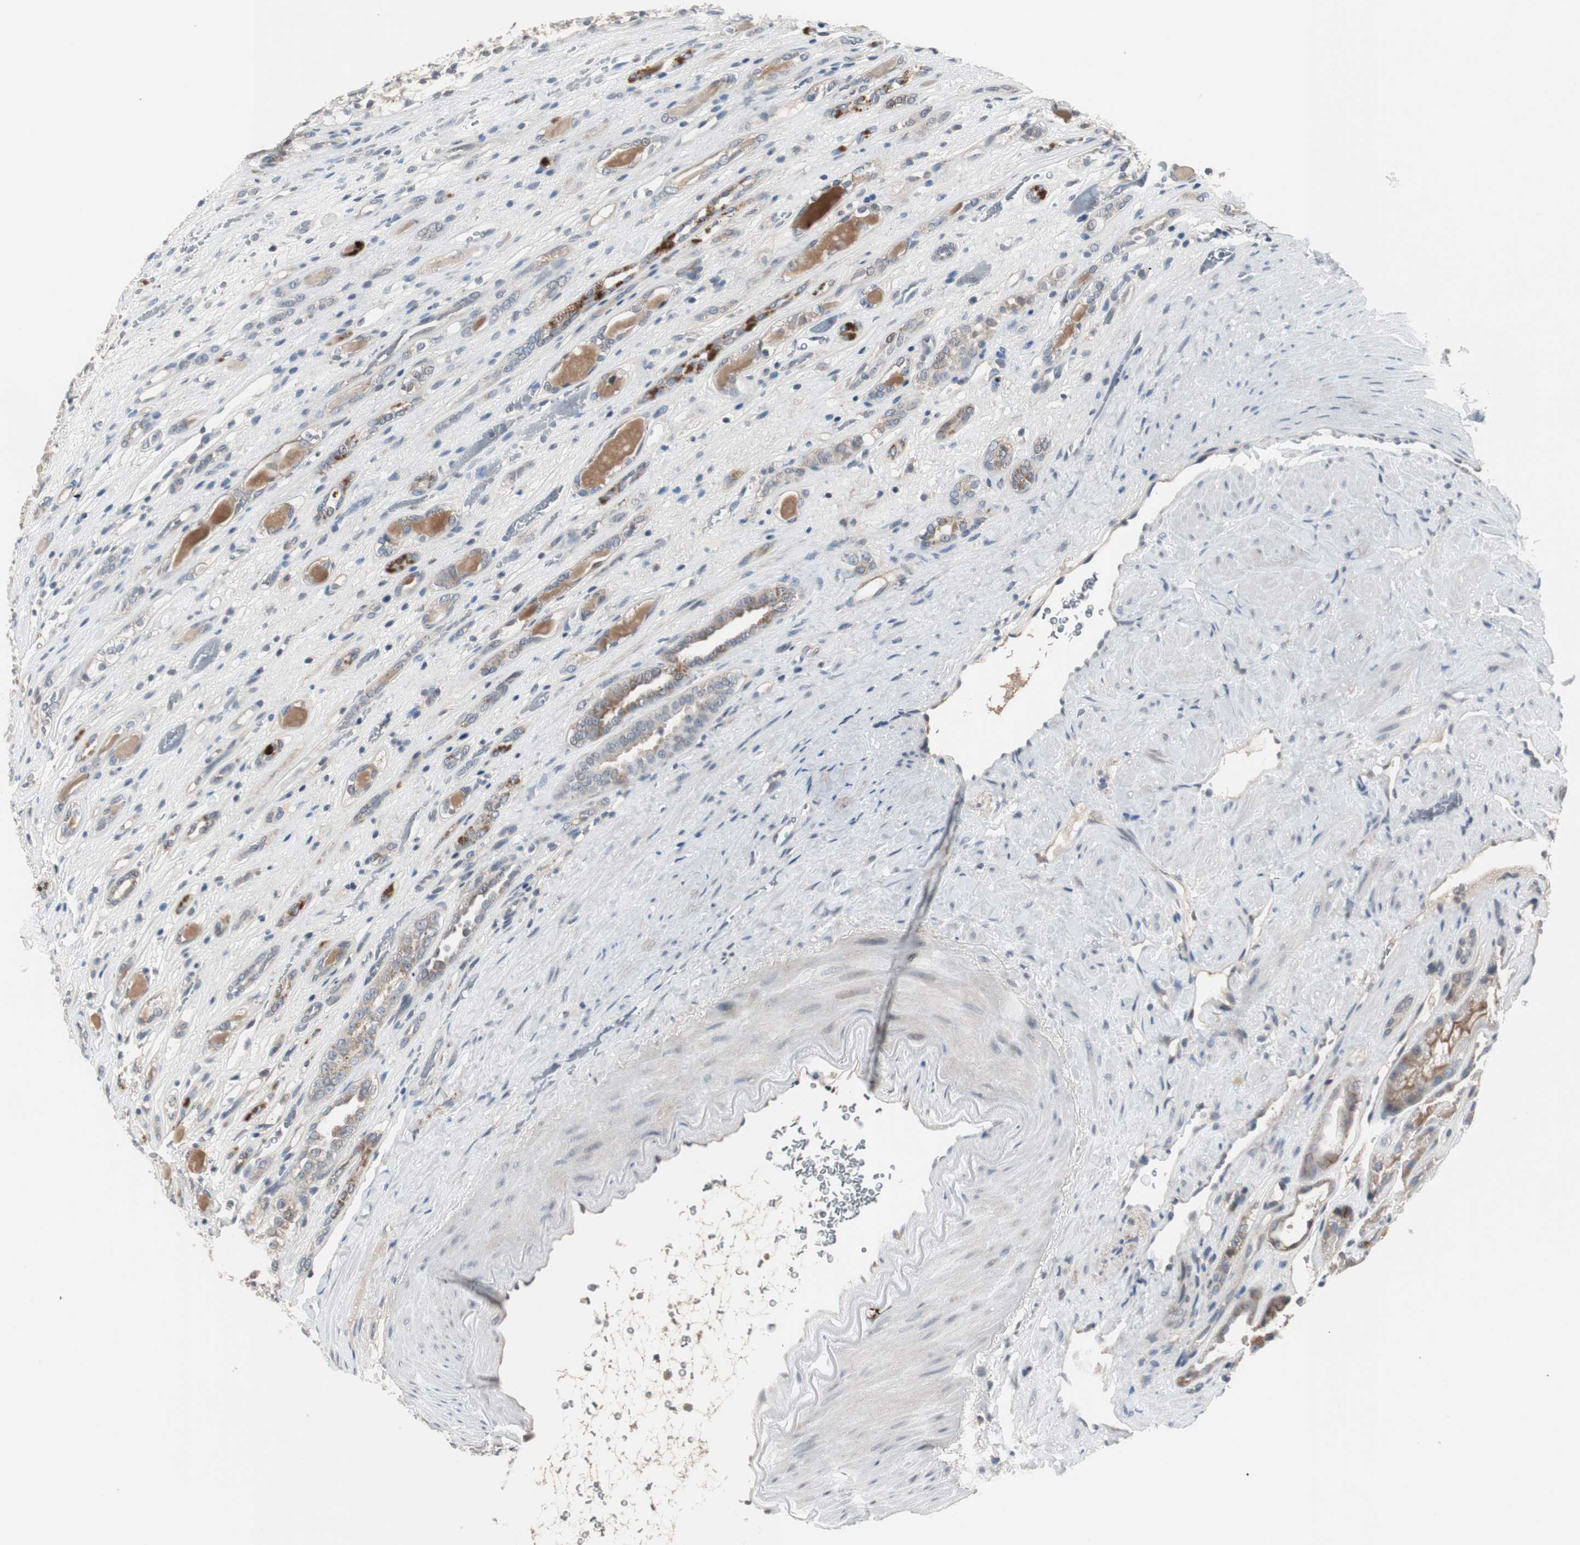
{"staining": {"intensity": "weak", "quantity": ">75%", "location": "cytoplasmic/membranous"}, "tissue": "renal cancer", "cell_type": "Tumor cells", "image_type": "cancer", "snomed": [{"axis": "morphology", "description": "Adenocarcinoma, NOS"}, {"axis": "topography", "description": "Kidney"}], "caption": "Human adenocarcinoma (renal) stained with a protein marker demonstrates weak staining in tumor cells.", "gene": "ZMPSTE24", "patient": {"sex": "female", "age": 60}}